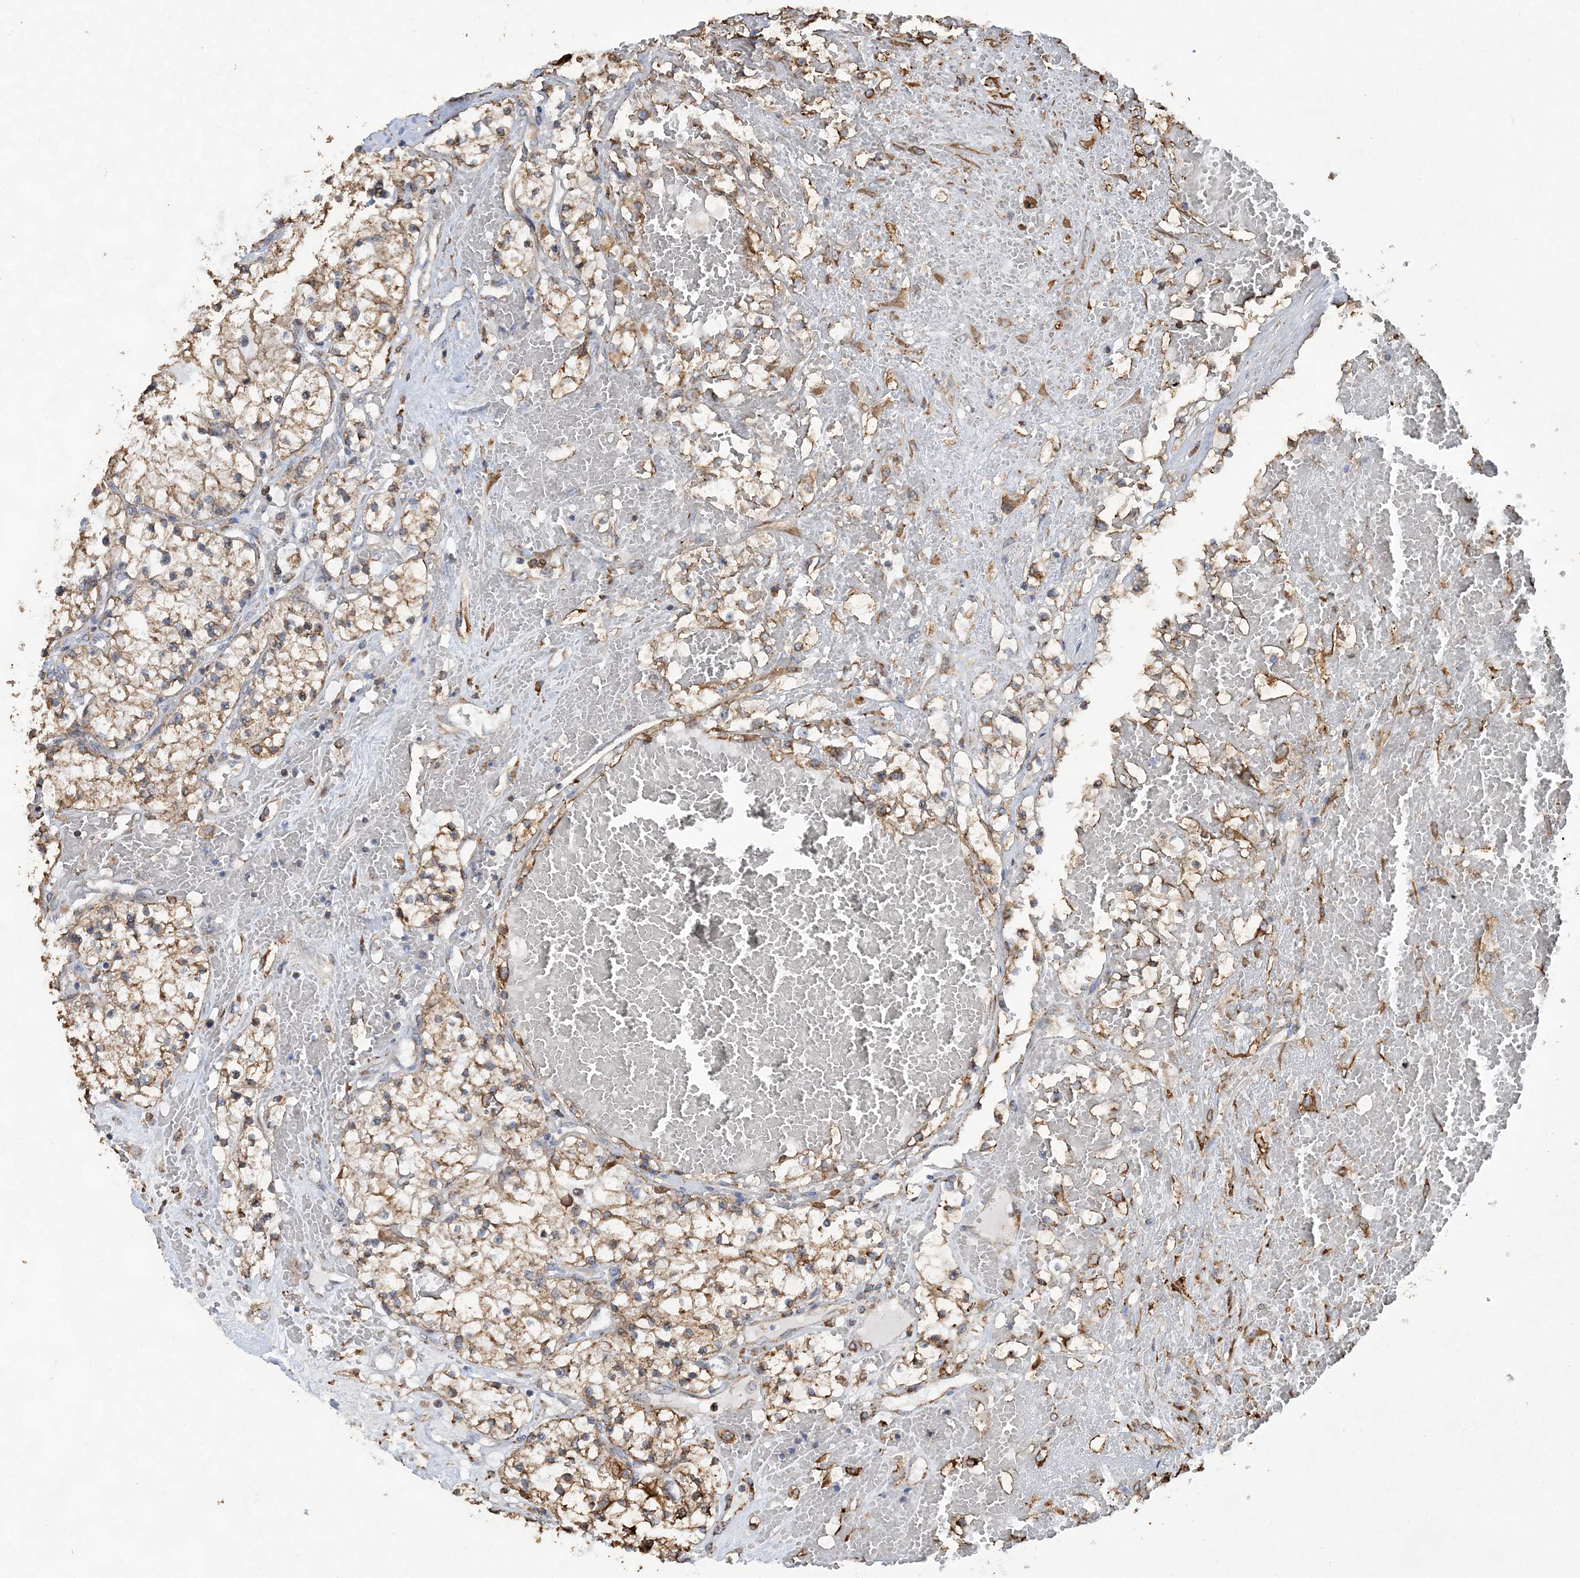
{"staining": {"intensity": "moderate", "quantity": ">75%", "location": "cytoplasmic/membranous"}, "tissue": "renal cancer", "cell_type": "Tumor cells", "image_type": "cancer", "snomed": [{"axis": "morphology", "description": "Normal tissue, NOS"}, {"axis": "morphology", "description": "Adenocarcinoma, NOS"}, {"axis": "topography", "description": "Kidney"}], "caption": "Immunohistochemistry (IHC) image of human renal cancer stained for a protein (brown), which demonstrates medium levels of moderate cytoplasmic/membranous staining in approximately >75% of tumor cells.", "gene": "WDR12", "patient": {"sex": "male", "age": 68}}